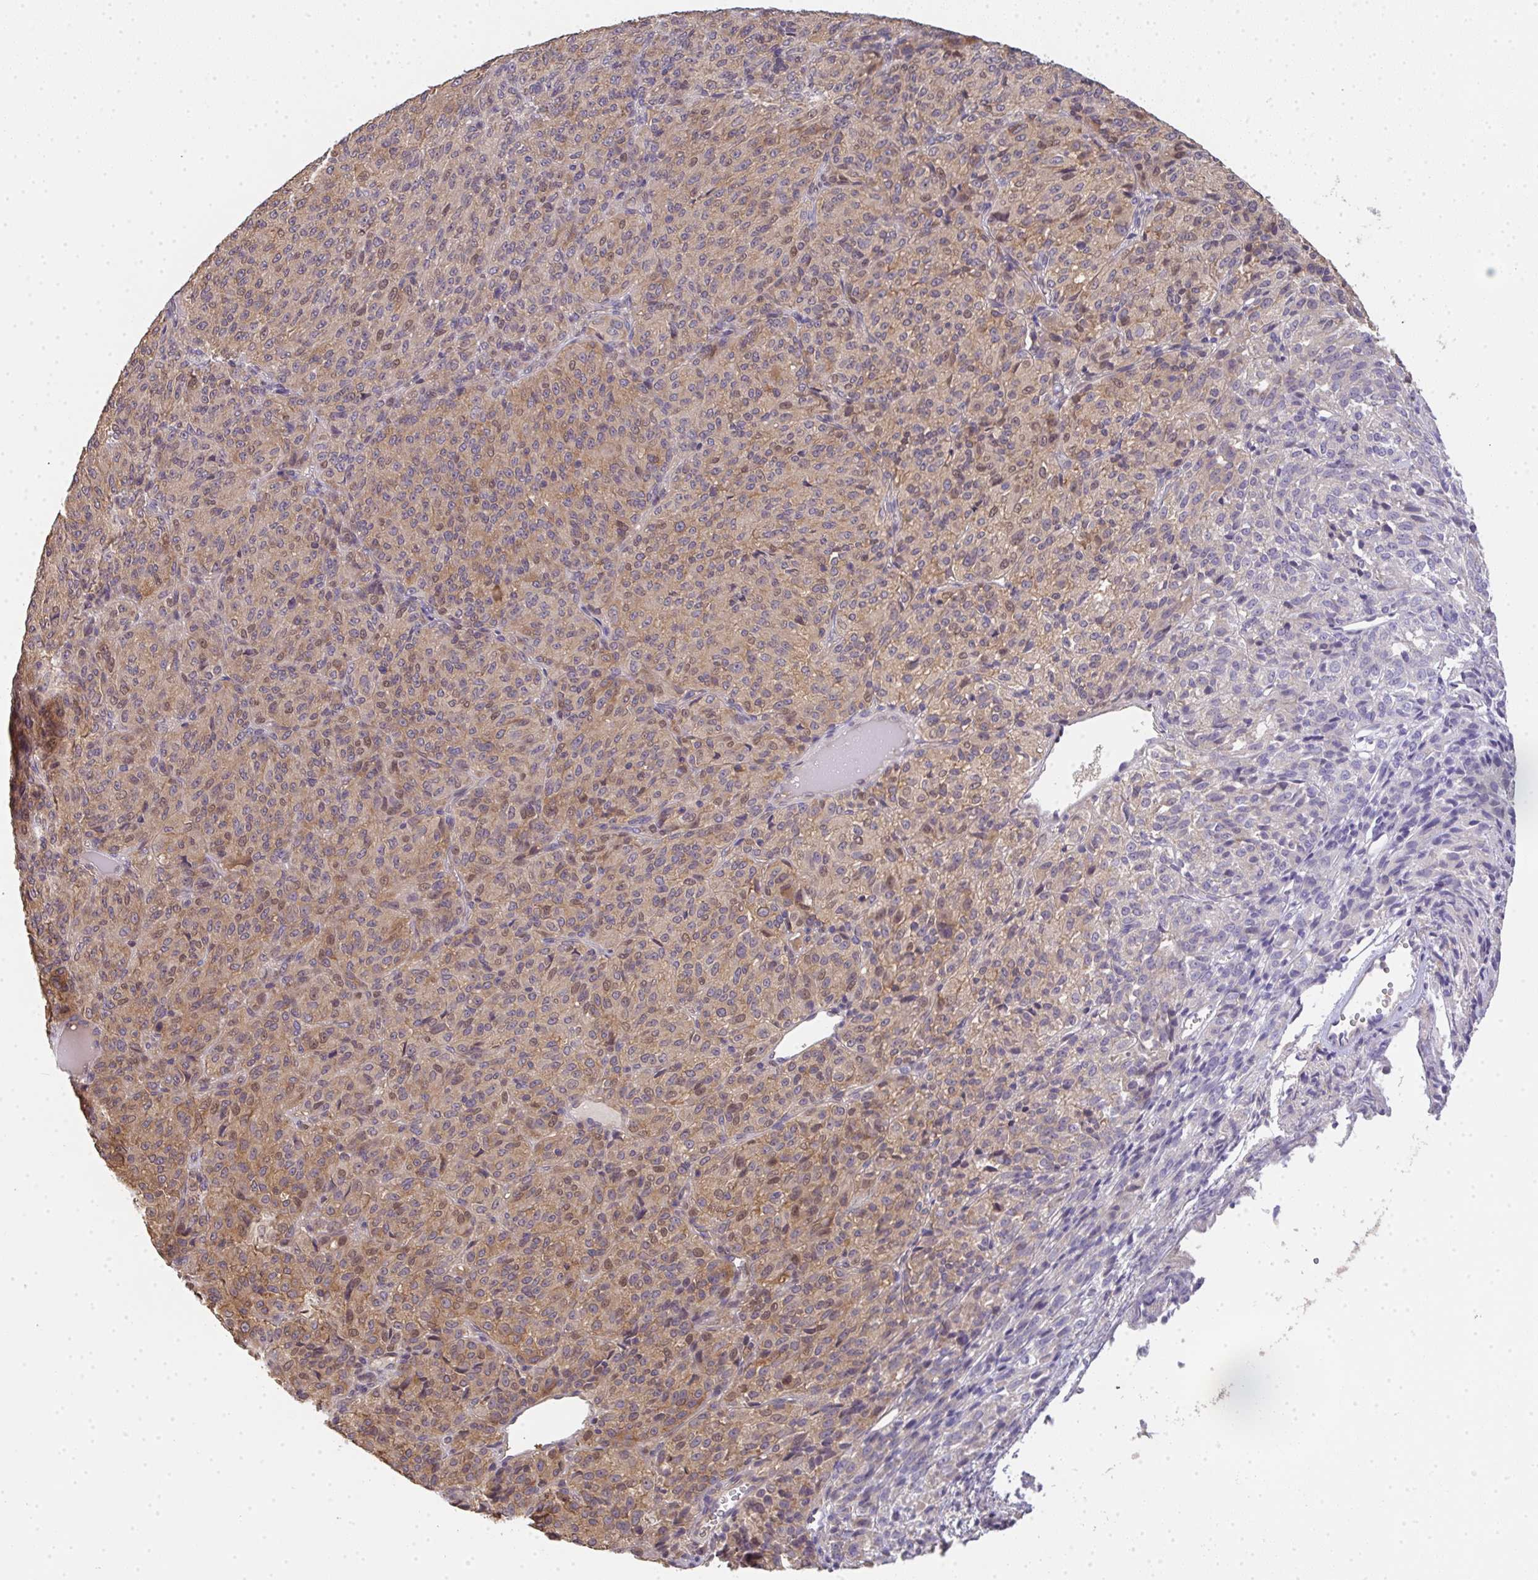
{"staining": {"intensity": "weak", "quantity": "25%-75%", "location": "cytoplasmic/membranous,nuclear"}, "tissue": "melanoma", "cell_type": "Tumor cells", "image_type": "cancer", "snomed": [{"axis": "morphology", "description": "Malignant melanoma, Metastatic site"}, {"axis": "topography", "description": "Brain"}], "caption": "Brown immunohistochemical staining in melanoma displays weak cytoplasmic/membranous and nuclear positivity in approximately 25%-75% of tumor cells.", "gene": "EEF1AKMT1", "patient": {"sex": "female", "age": 56}}